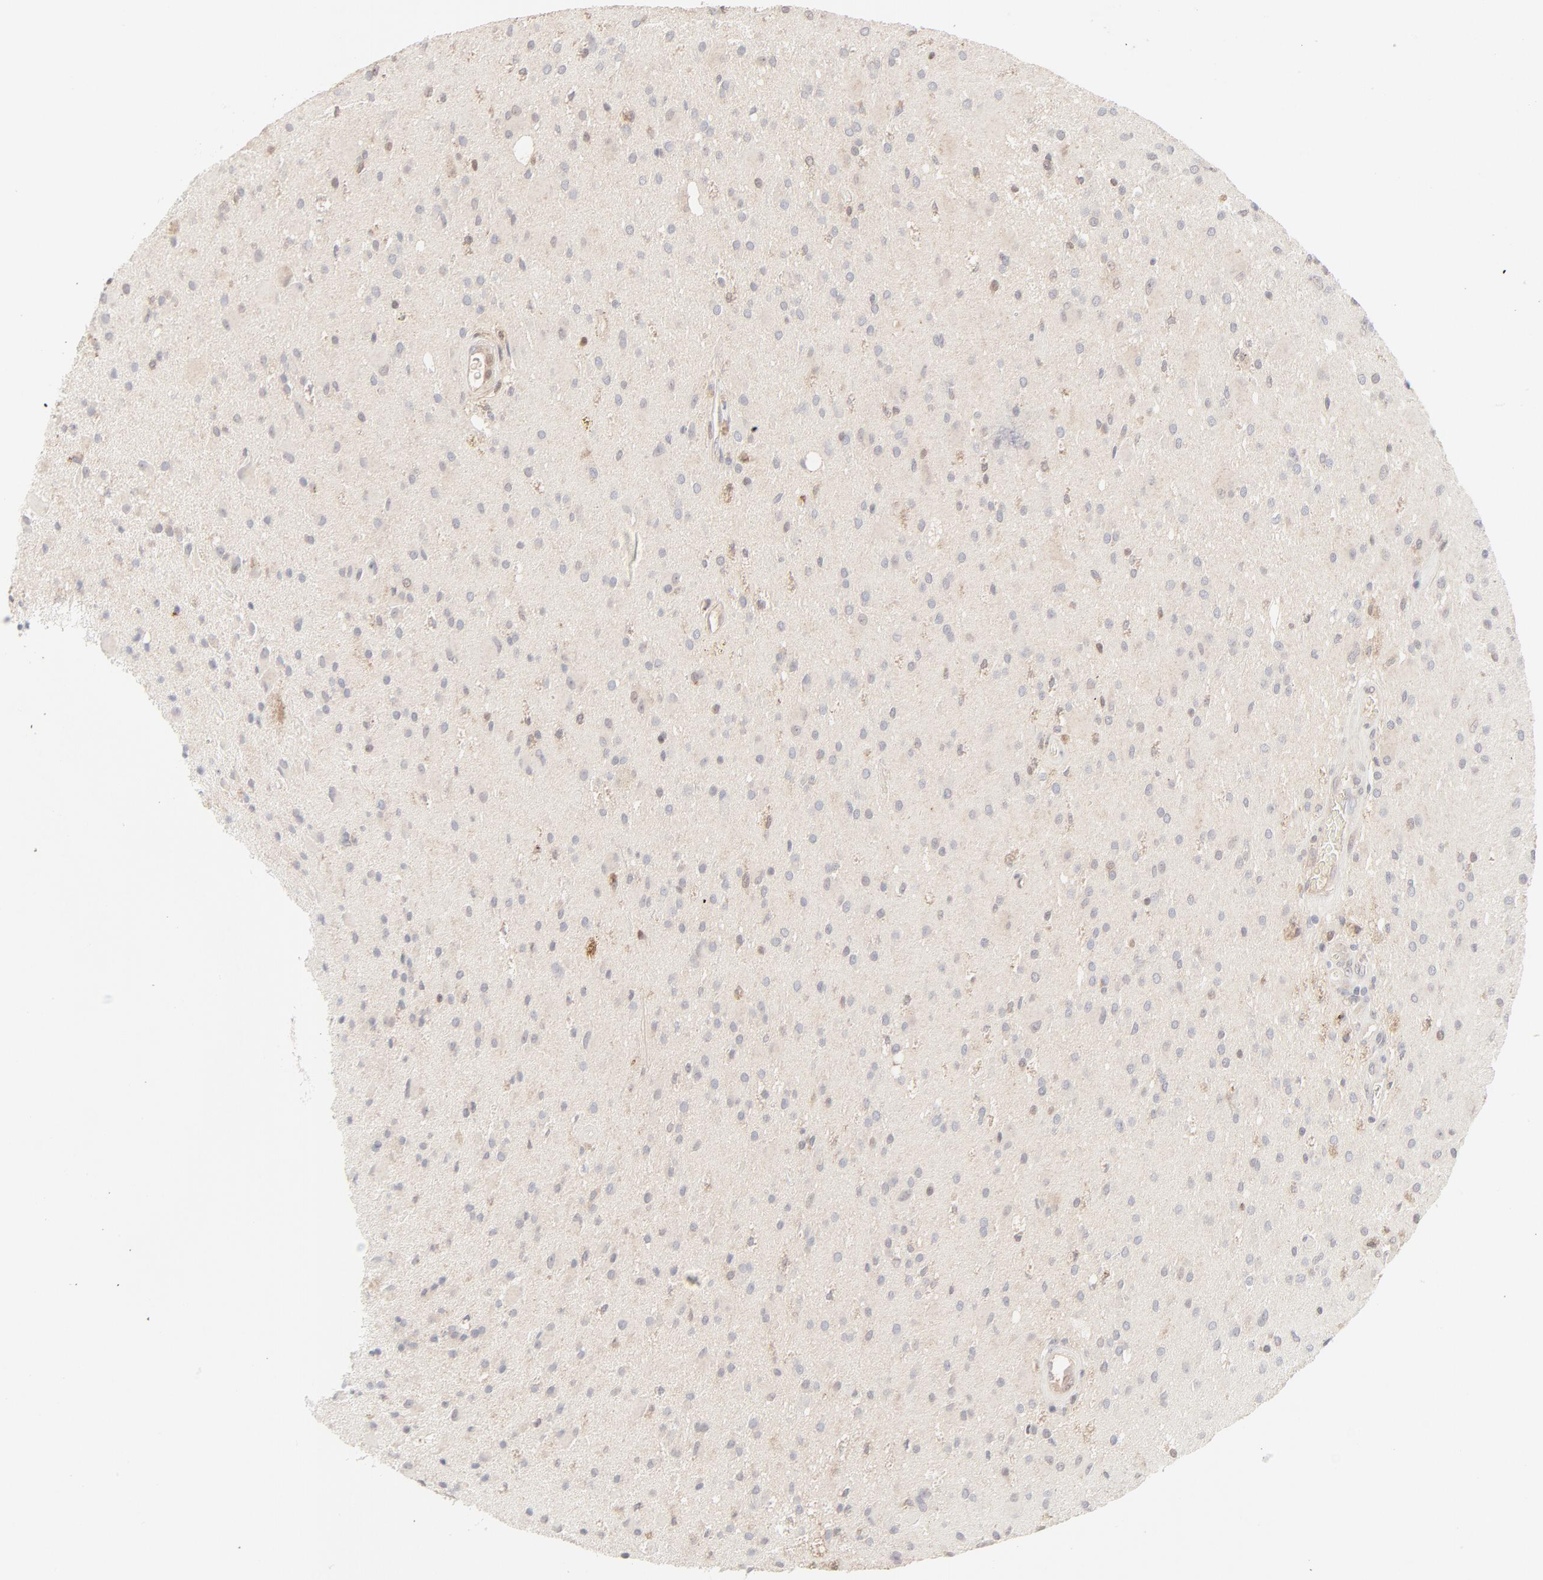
{"staining": {"intensity": "negative", "quantity": "none", "location": "none"}, "tissue": "glioma", "cell_type": "Tumor cells", "image_type": "cancer", "snomed": [{"axis": "morphology", "description": "Glioma, malignant, Low grade"}, {"axis": "topography", "description": "Brain"}], "caption": "Glioma was stained to show a protein in brown. There is no significant staining in tumor cells.", "gene": "LGALS2", "patient": {"sex": "male", "age": 58}}